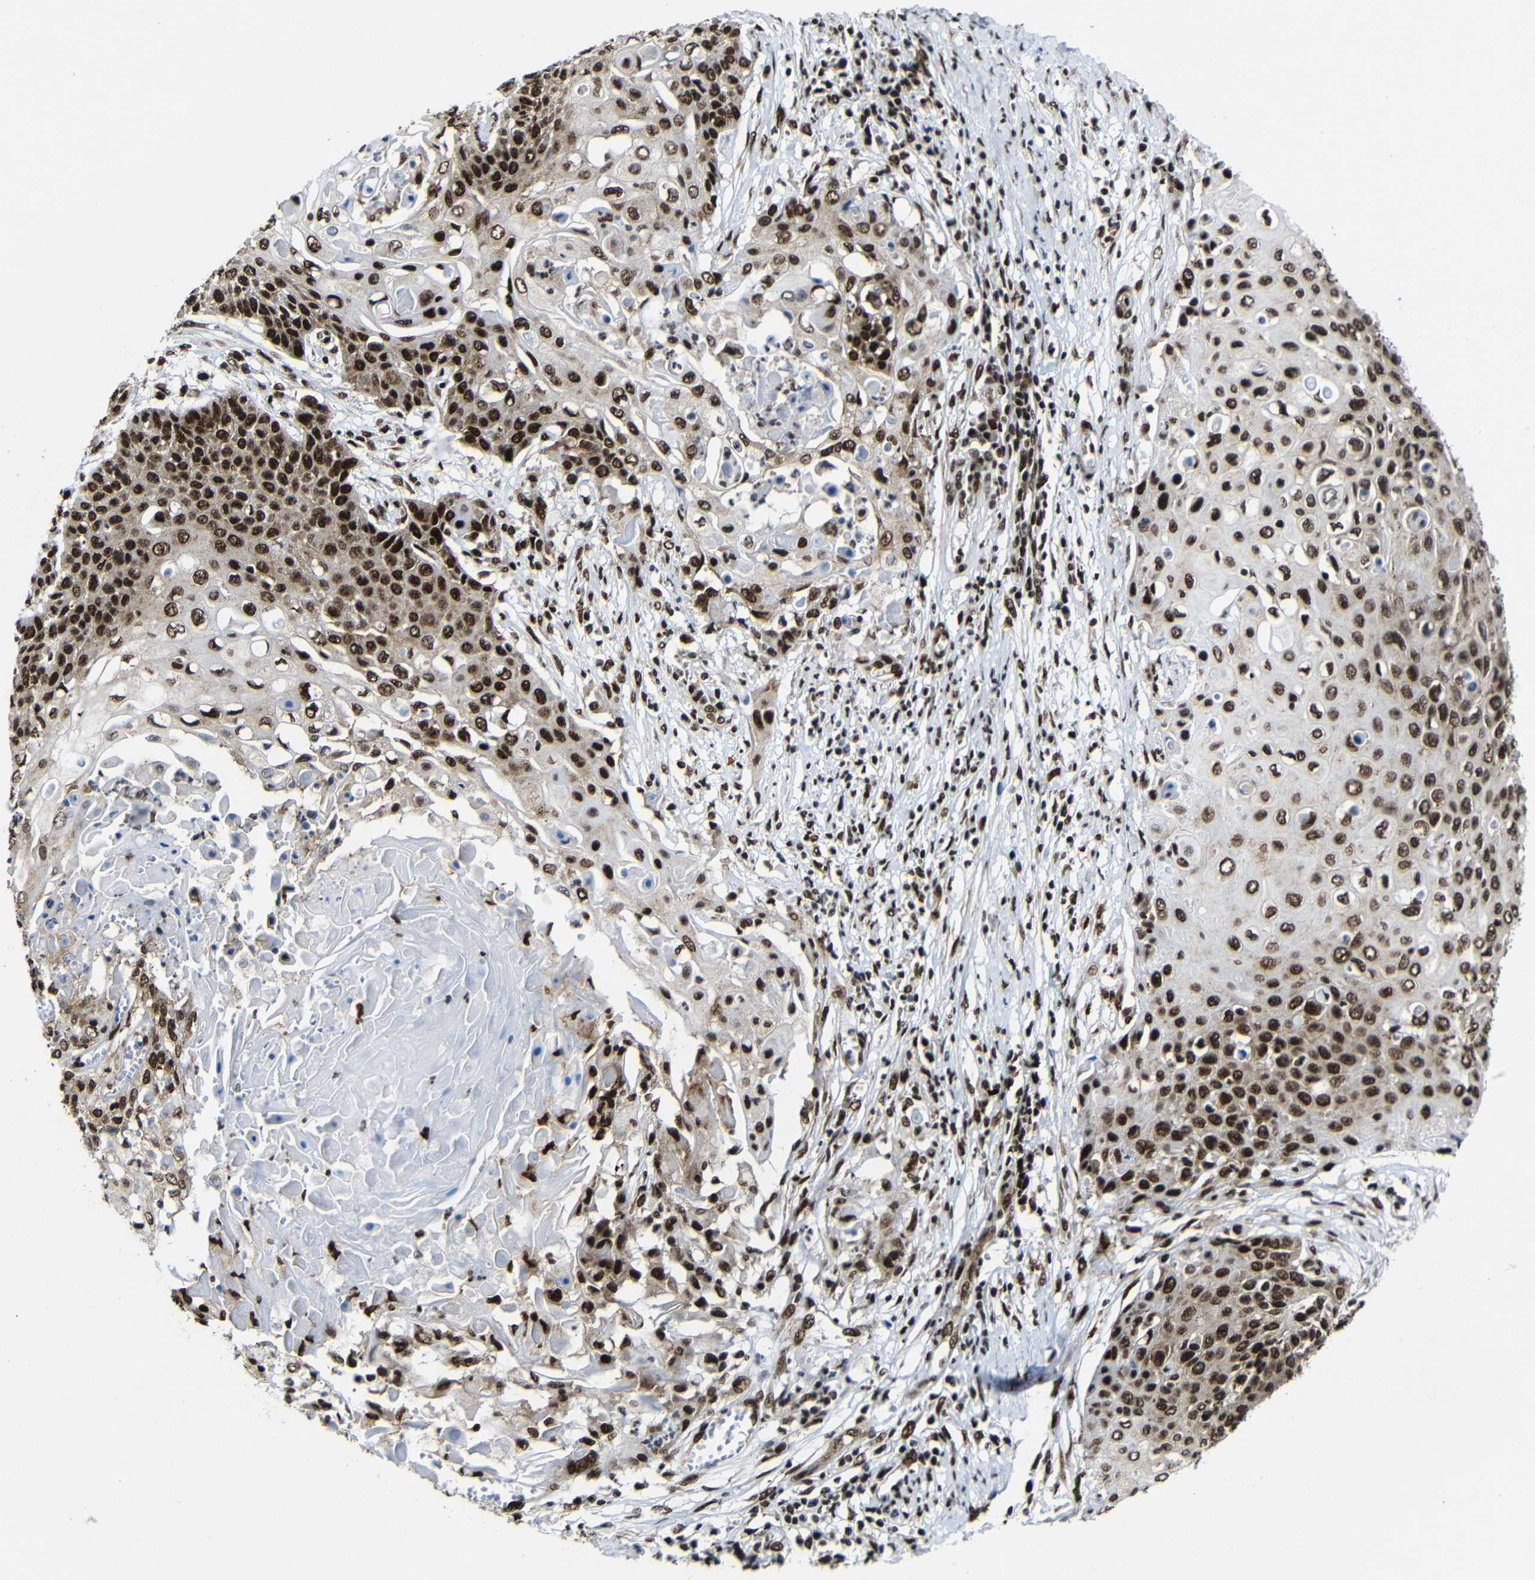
{"staining": {"intensity": "strong", "quantity": ">75%", "location": "nuclear"}, "tissue": "cervical cancer", "cell_type": "Tumor cells", "image_type": "cancer", "snomed": [{"axis": "morphology", "description": "Squamous cell carcinoma, NOS"}, {"axis": "topography", "description": "Cervix"}], "caption": "Immunohistochemistry staining of cervical cancer (squamous cell carcinoma), which exhibits high levels of strong nuclear staining in approximately >75% of tumor cells indicating strong nuclear protein staining. The staining was performed using DAB (3,3'-diaminobenzidine) (brown) for protein detection and nuclei were counterstained in hematoxylin (blue).", "gene": "PTBP1", "patient": {"sex": "female", "age": 39}}